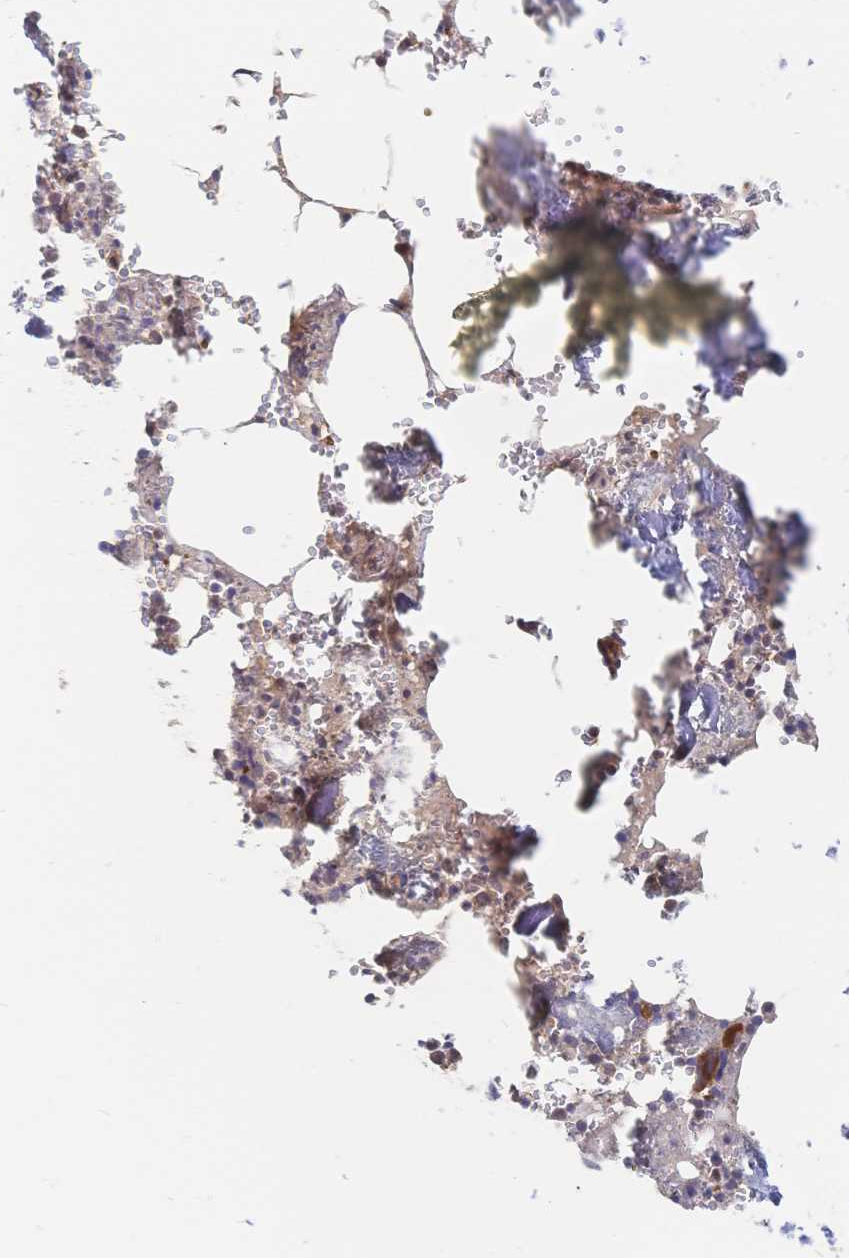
{"staining": {"intensity": "strong", "quantity": "<25%", "location": "cytoplasmic/membranous"}, "tissue": "bone marrow", "cell_type": "Hematopoietic cells", "image_type": "normal", "snomed": [{"axis": "morphology", "description": "Normal tissue, NOS"}, {"axis": "topography", "description": "Bone marrow"}], "caption": "DAB immunohistochemical staining of unremarkable human bone marrow displays strong cytoplasmic/membranous protein expression in about <25% of hematopoietic cells. Using DAB (brown) and hematoxylin (blue) stains, captured at high magnification using brightfield microscopy.", "gene": "LRP5", "patient": {"sex": "male", "age": 54}}